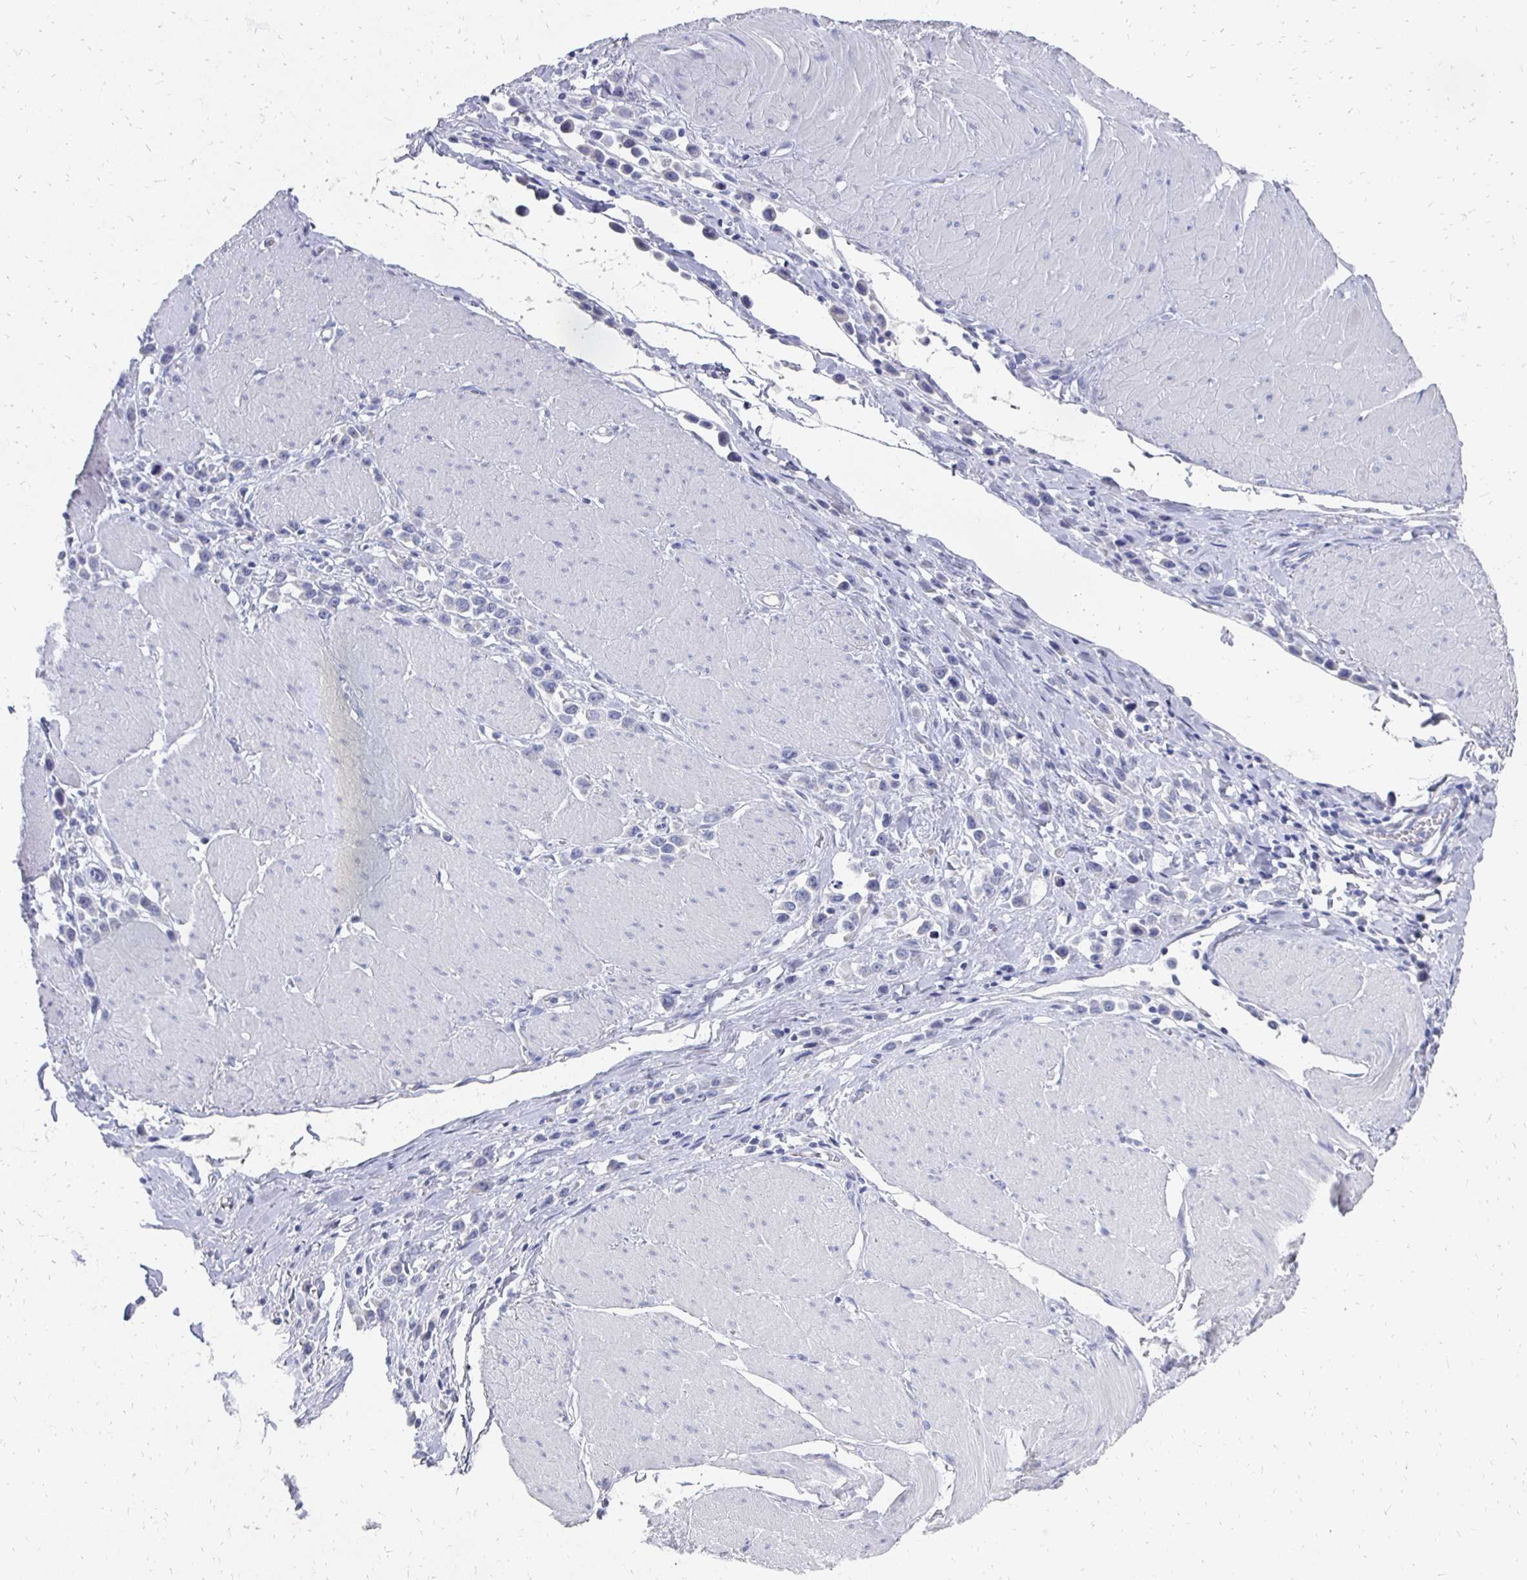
{"staining": {"intensity": "negative", "quantity": "none", "location": "none"}, "tissue": "stomach cancer", "cell_type": "Tumor cells", "image_type": "cancer", "snomed": [{"axis": "morphology", "description": "Adenocarcinoma, NOS"}, {"axis": "topography", "description": "Stomach"}], "caption": "This is an IHC photomicrograph of human adenocarcinoma (stomach). There is no expression in tumor cells.", "gene": "SYCP3", "patient": {"sex": "male", "age": 47}}